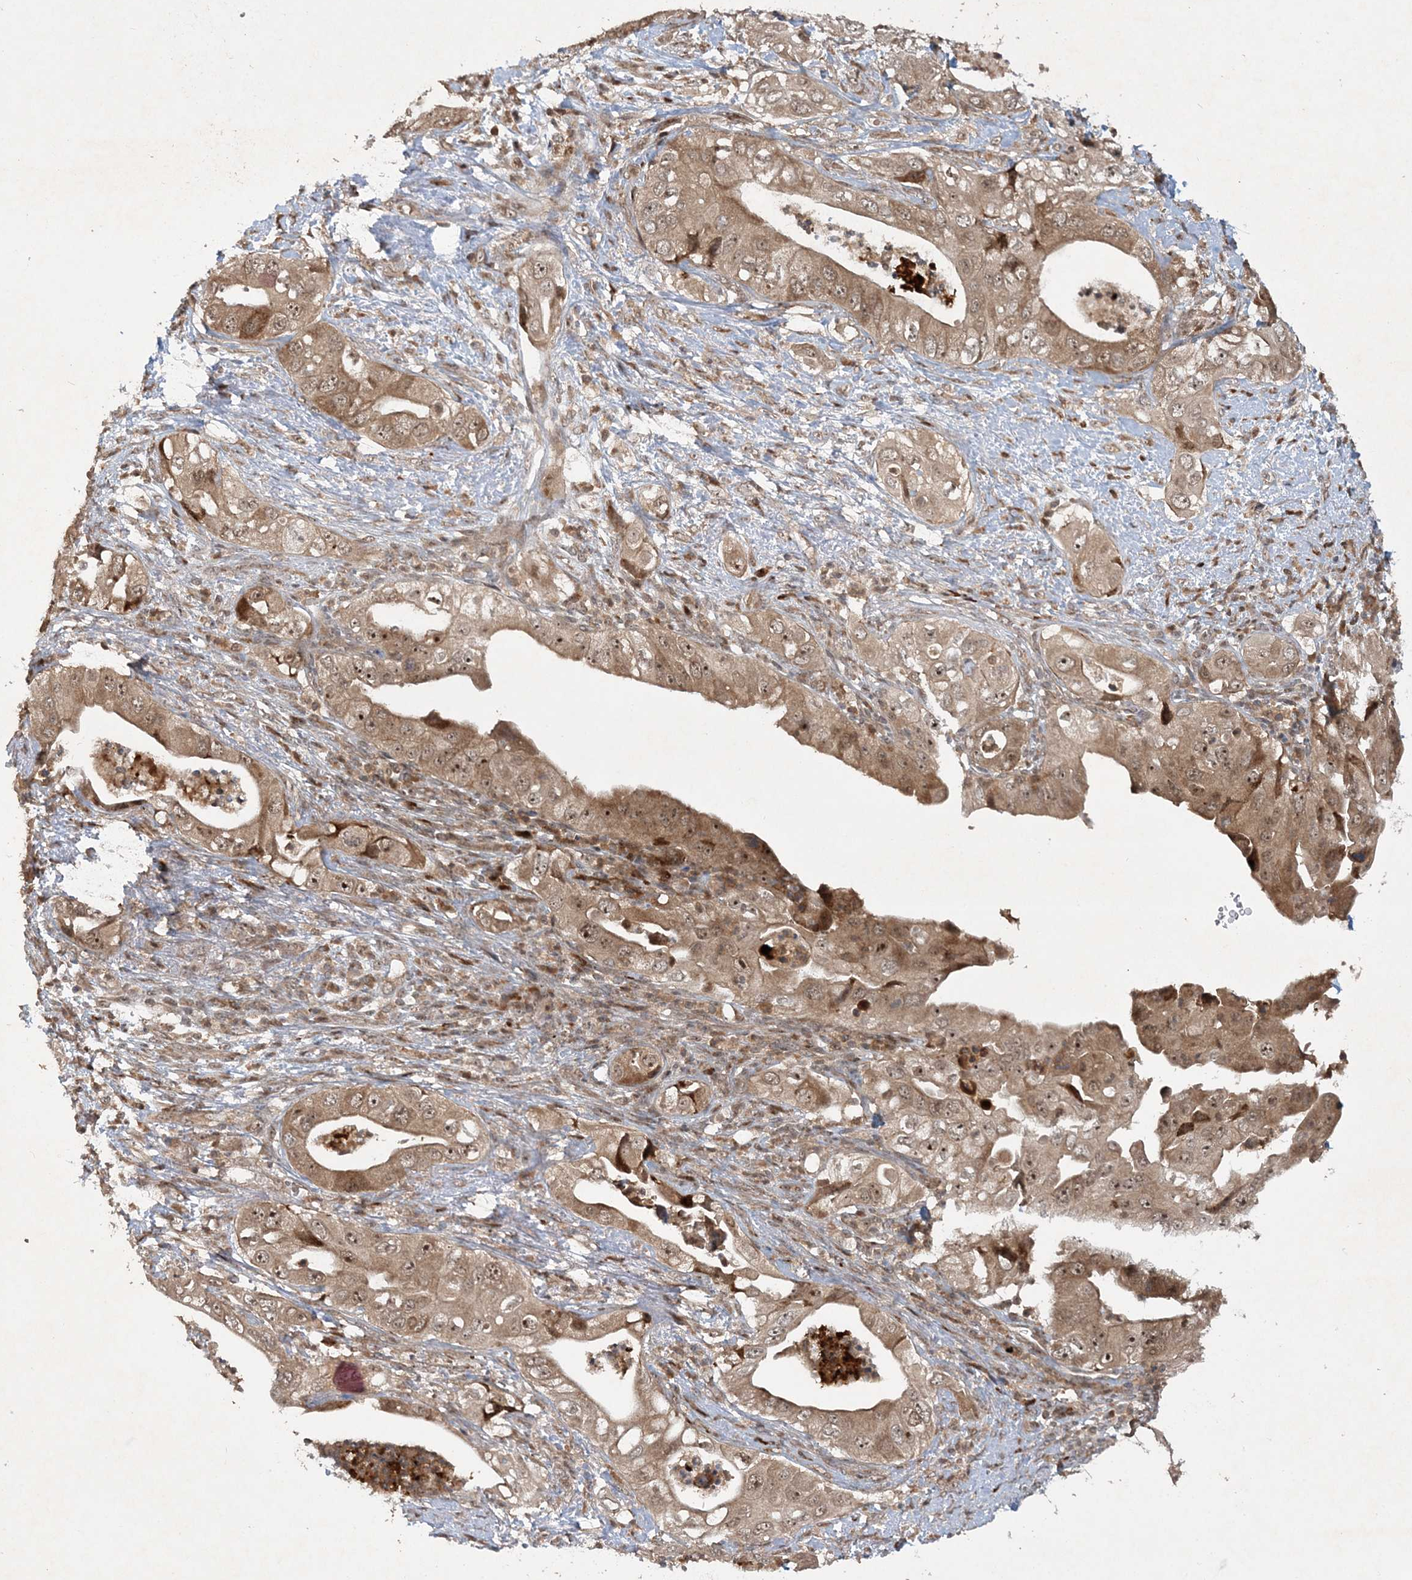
{"staining": {"intensity": "moderate", "quantity": ">75%", "location": "cytoplasmic/membranous,nuclear"}, "tissue": "pancreatic cancer", "cell_type": "Tumor cells", "image_type": "cancer", "snomed": [{"axis": "morphology", "description": "Adenocarcinoma, NOS"}, {"axis": "topography", "description": "Pancreas"}], "caption": "The micrograph demonstrates a brown stain indicating the presence of a protein in the cytoplasmic/membranous and nuclear of tumor cells in pancreatic cancer (adenocarcinoma).", "gene": "UBR3", "patient": {"sex": "female", "age": 78}}